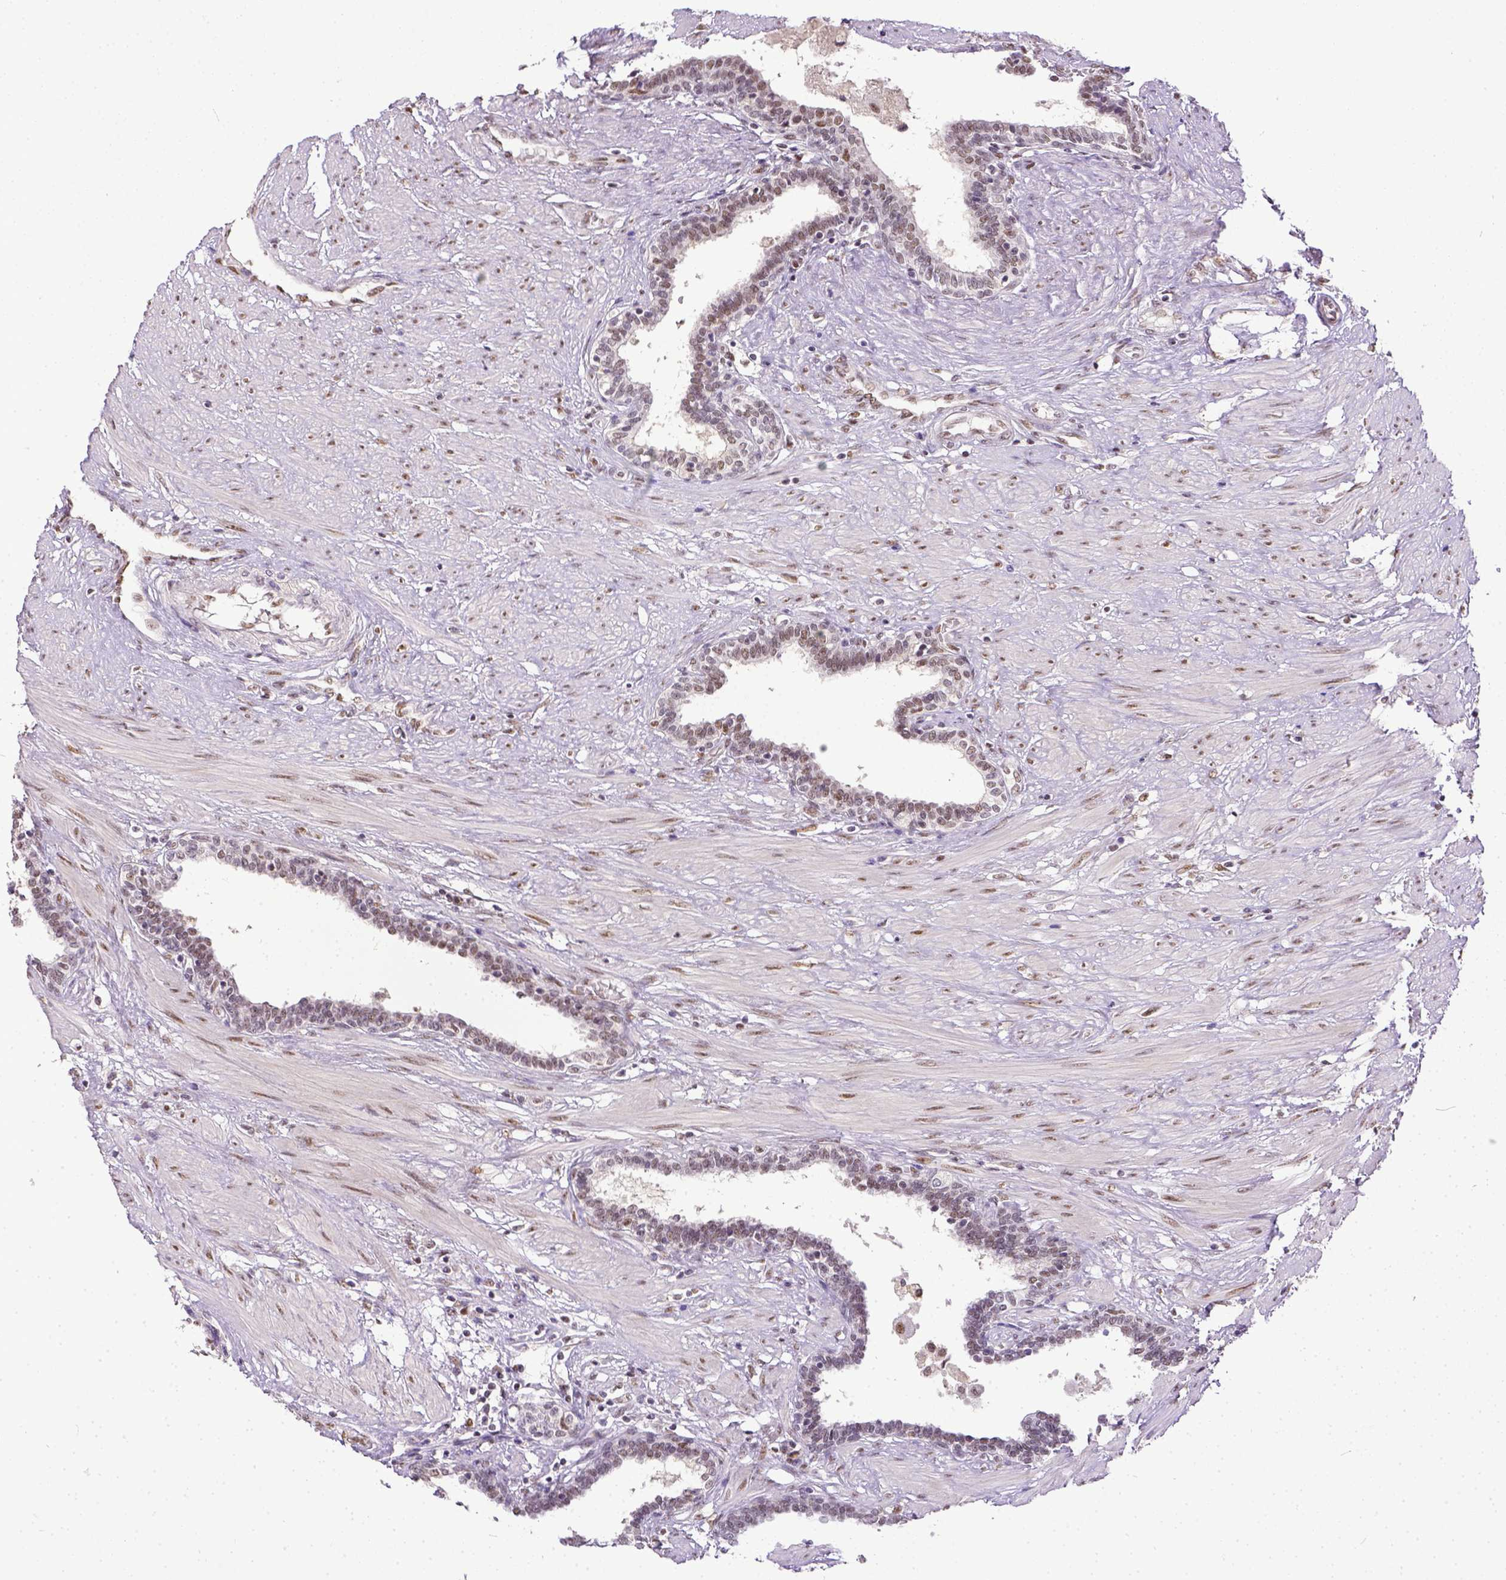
{"staining": {"intensity": "weak", "quantity": ">75%", "location": "nuclear"}, "tissue": "prostate", "cell_type": "Glandular cells", "image_type": "normal", "snomed": [{"axis": "morphology", "description": "Normal tissue, NOS"}, {"axis": "topography", "description": "Prostate"}], "caption": "Brown immunohistochemical staining in normal human prostate exhibits weak nuclear staining in about >75% of glandular cells.", "gene": "ERCC1", "patient": {"sex": "male", "age": 55}}